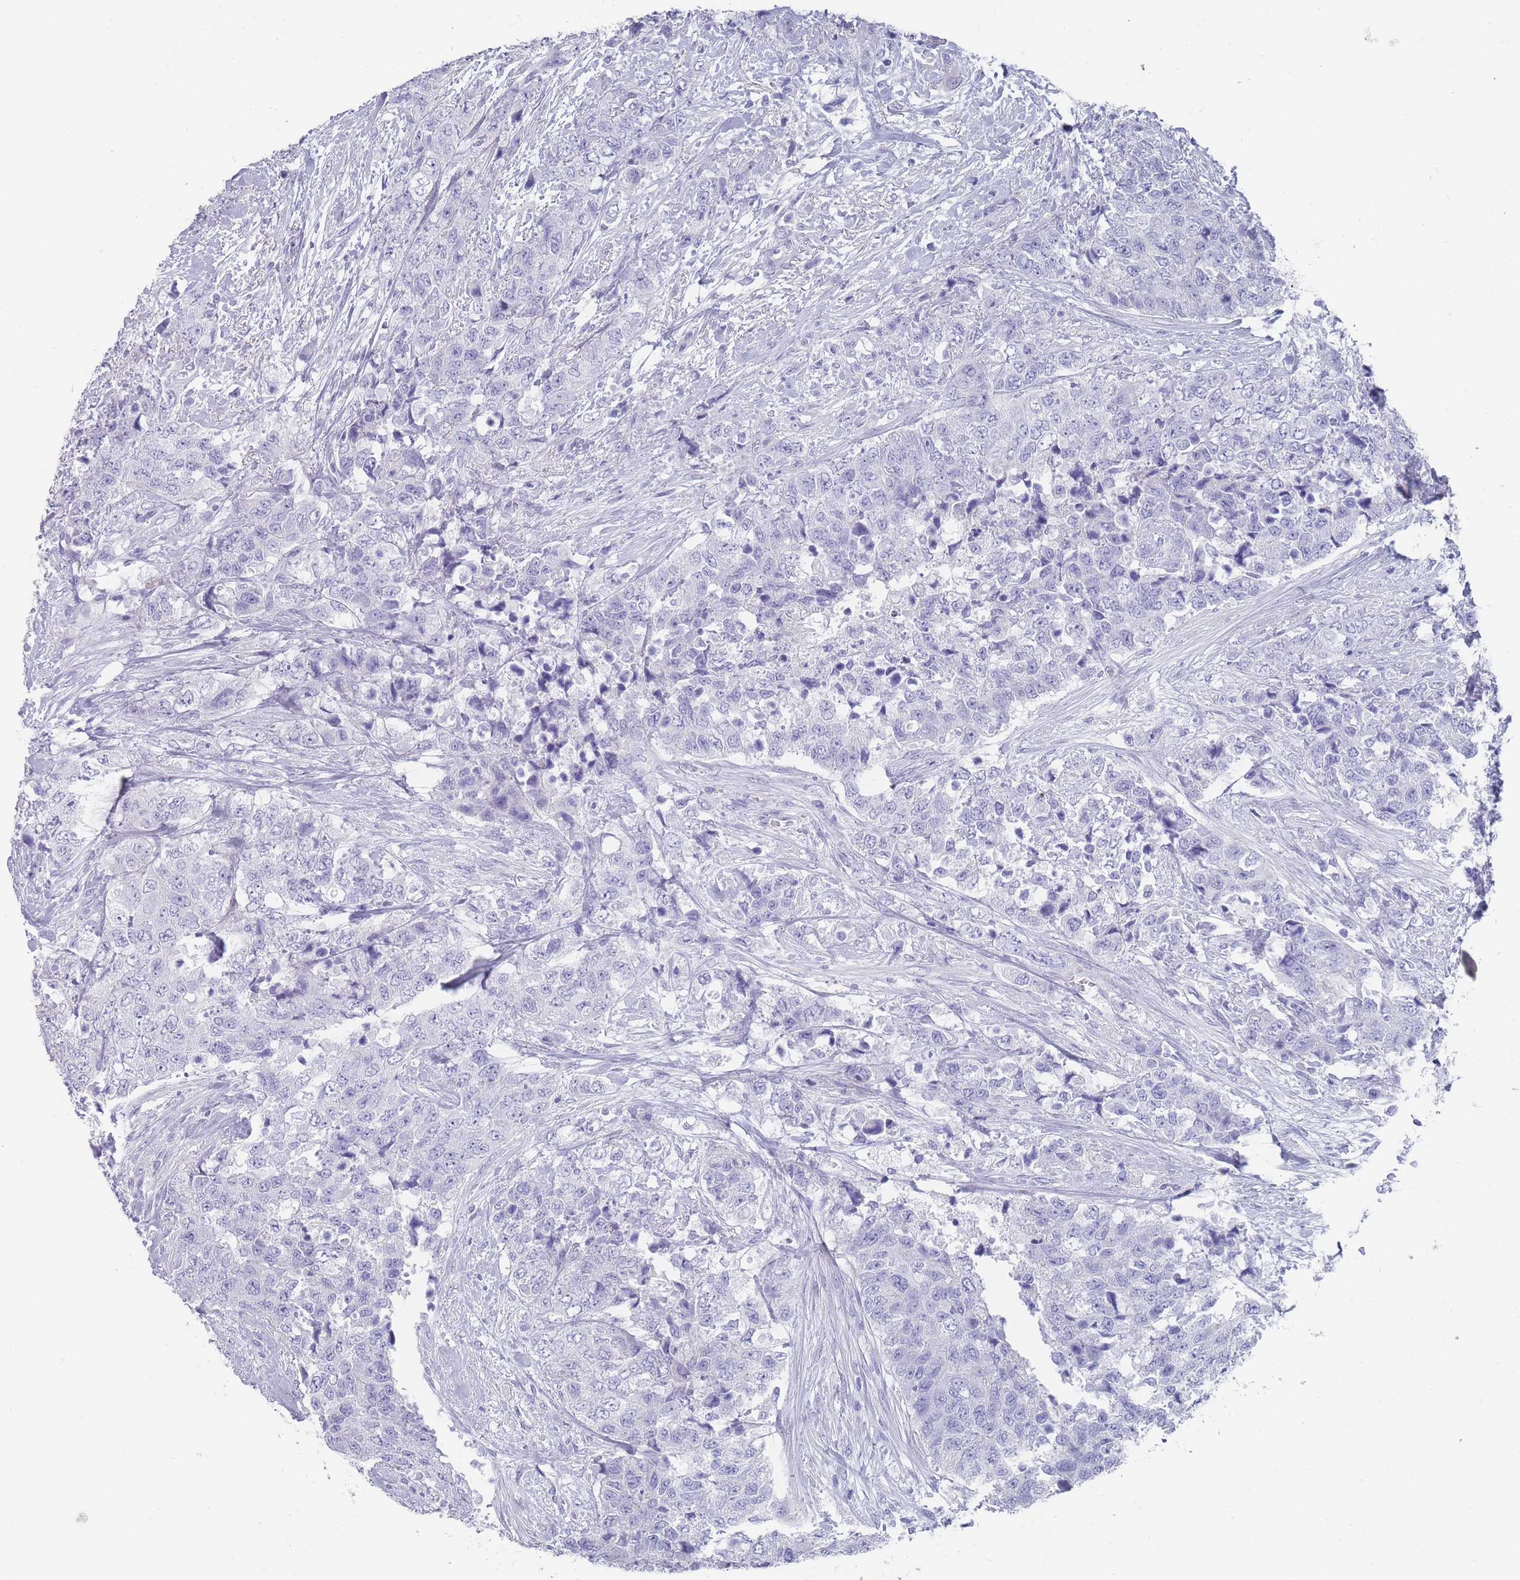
{"staining": {"intensity": "negative", "quantity": "none", "location": "none"}, "tissue": "urothelial cancer", "cell_type": "Tumor cells", "image_type": "cancer", "snomed": [{"axis": "morphology", "description": "Urothelial carcinoma, High grade"}, {"axis": "topography", "description": "Urinary bladder"}], "caption": "DAB immunohistochemical staining of human urothelial cancer shows no significant expression in tumor cells. (Stains: DAB immunohistochemistry (IHC) with hematoxylin counter stain, Microscopy: brightfield microscopy at high magnification).", "gene": "RAB2B", "patient": {"sex": "female", "age": 78}}